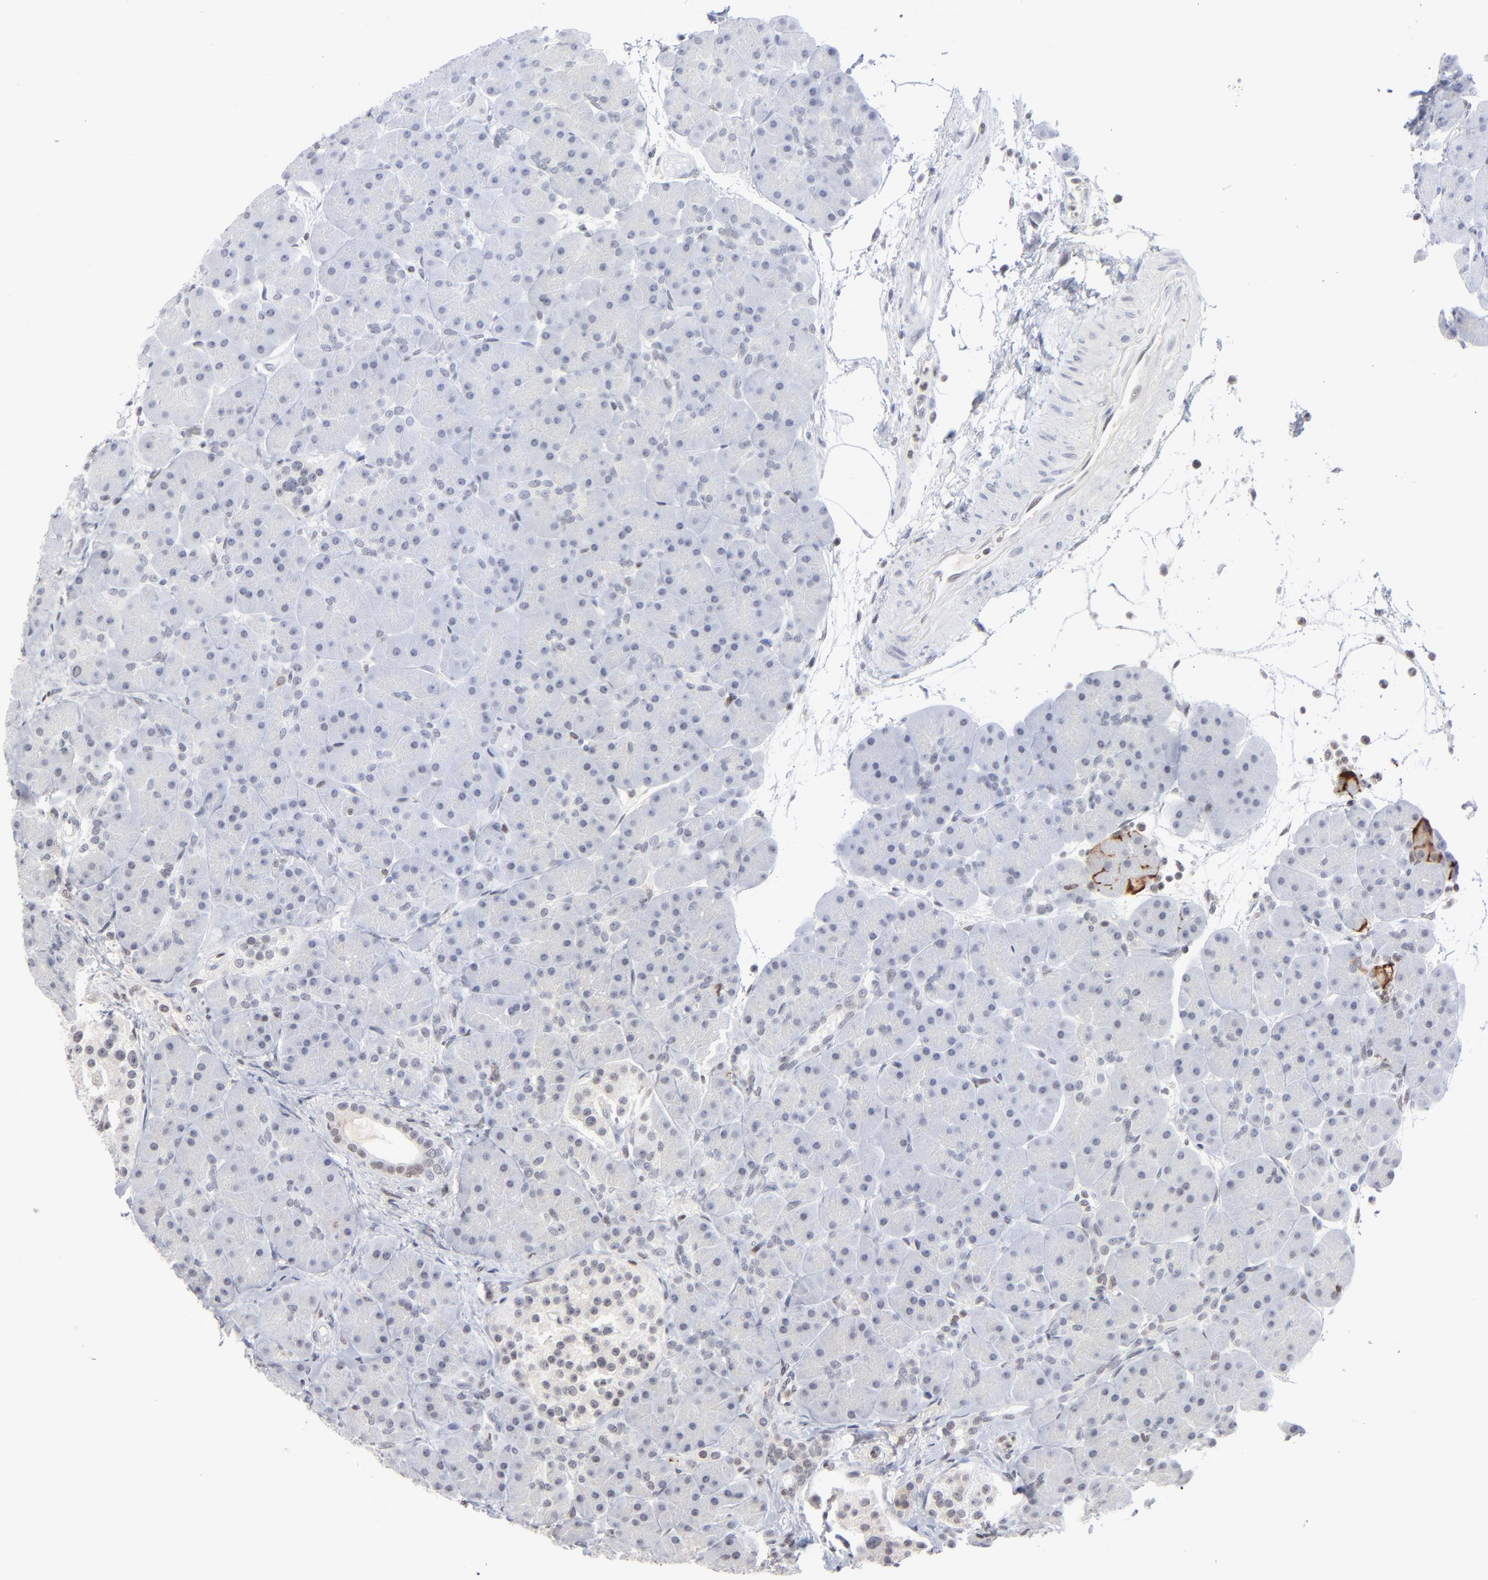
{"staining": {"intensity": "moderate", "quantity": "<25%", "location": "cytoplasmic/membranous"}, "tissue": "pancreas", "cell_type": "Exocrine glandular cells", "image_type": "normal", "snomed": [{"axis": "morphology", "description": "Normal tissue, NOS"}, {"axis": "topography", "description": "Pancreas"}], "caption": "A low amount of moderate cytoplasmic/membranous expression is present in approximately <25% of exocrine glandular cells in normal pancreas.", "gene": "MAX", "patient": {"sex": "male", "age": 66}}